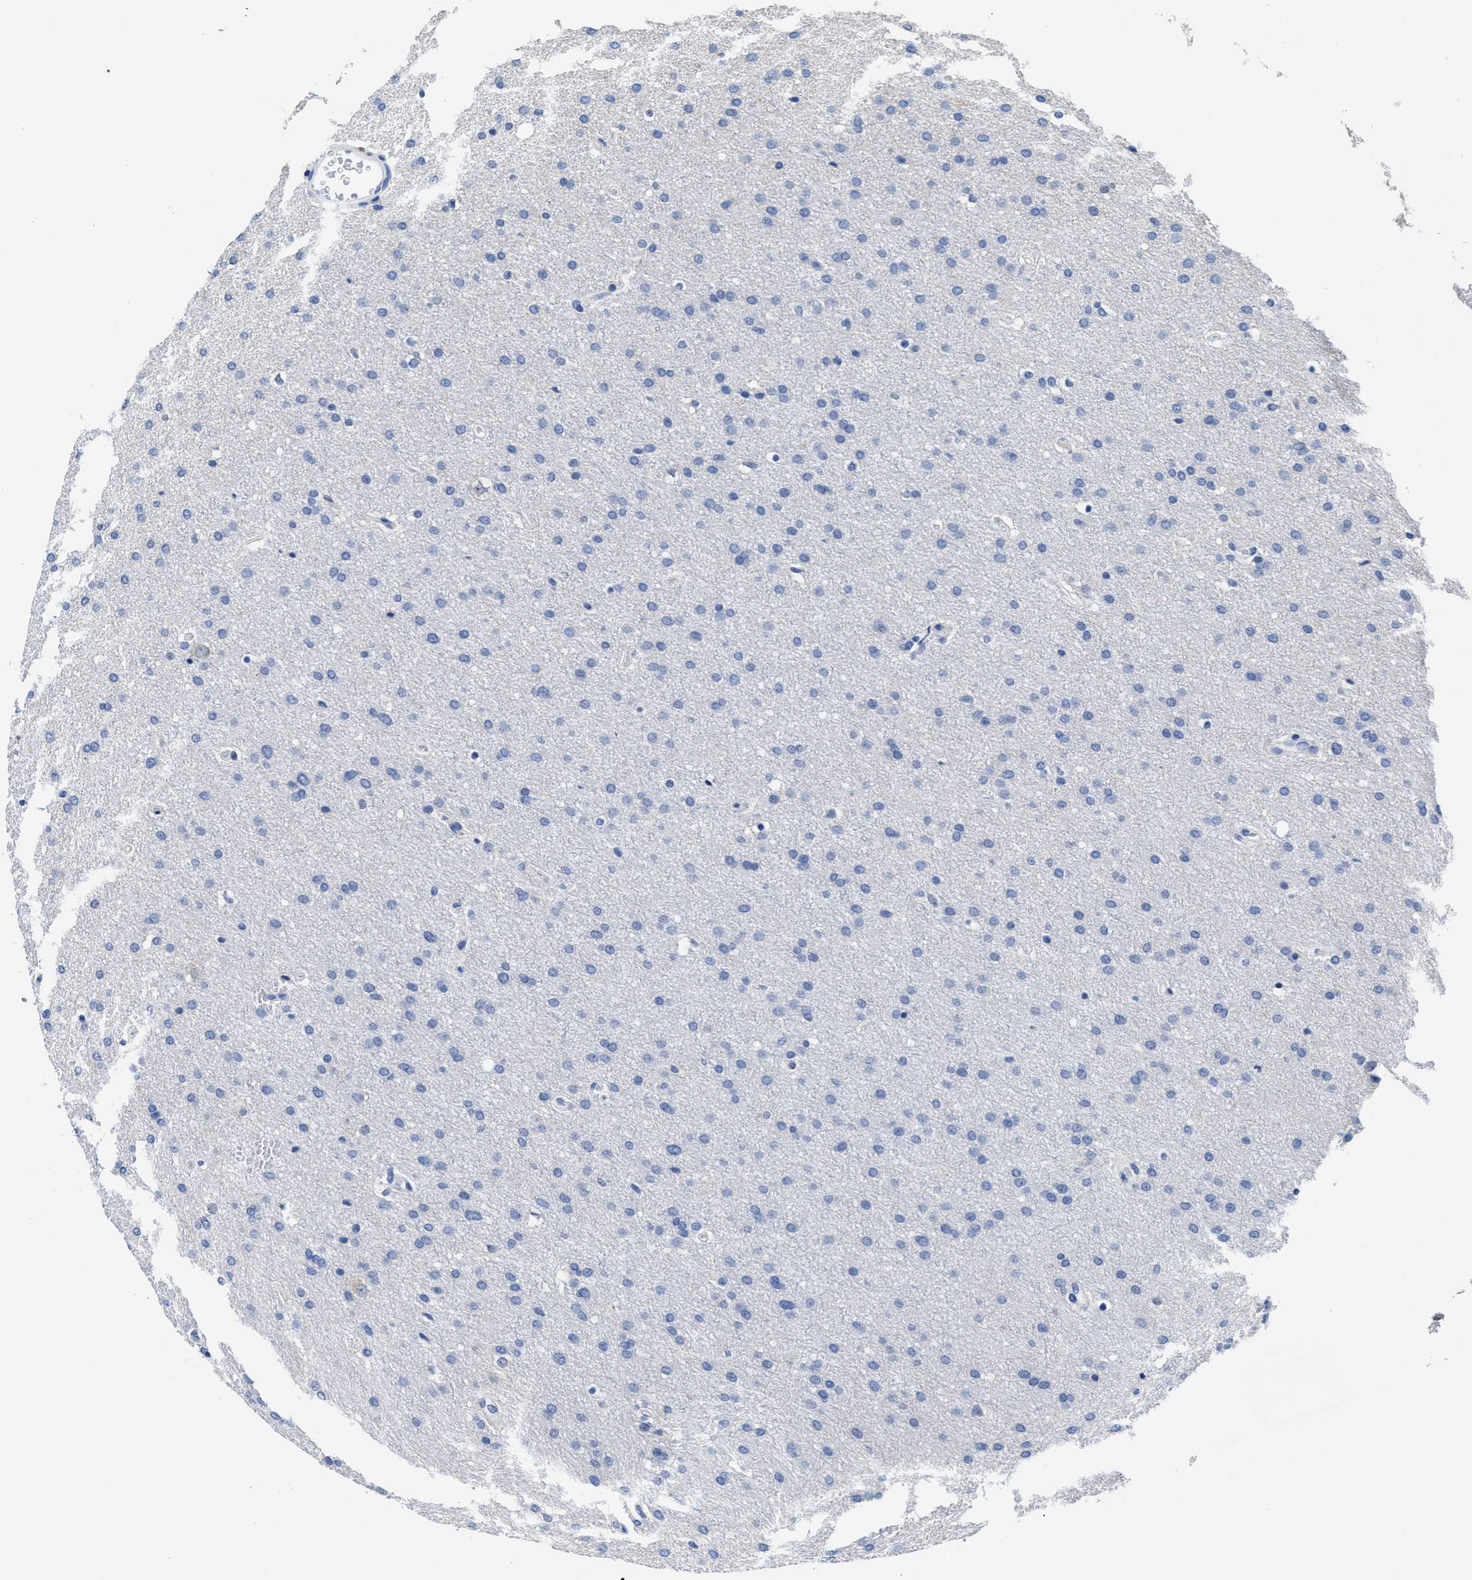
{"staining": {"intensity": "negative", "quantity": "none", "location": "none"}, "tissue": "glioma", "cell_type": "Tumor cells", "image_type": "cancer", "snomed": [{"axis": "morphology", "description": "Glioma, malignant, Low grade"}, {"axis": "topography", "description": "Brain"}], "caption": "Tumor cells are negative for brown protein staining in glioma.", "gene": "HOOK1", "patient": {"sex": "female", "age": 37}}